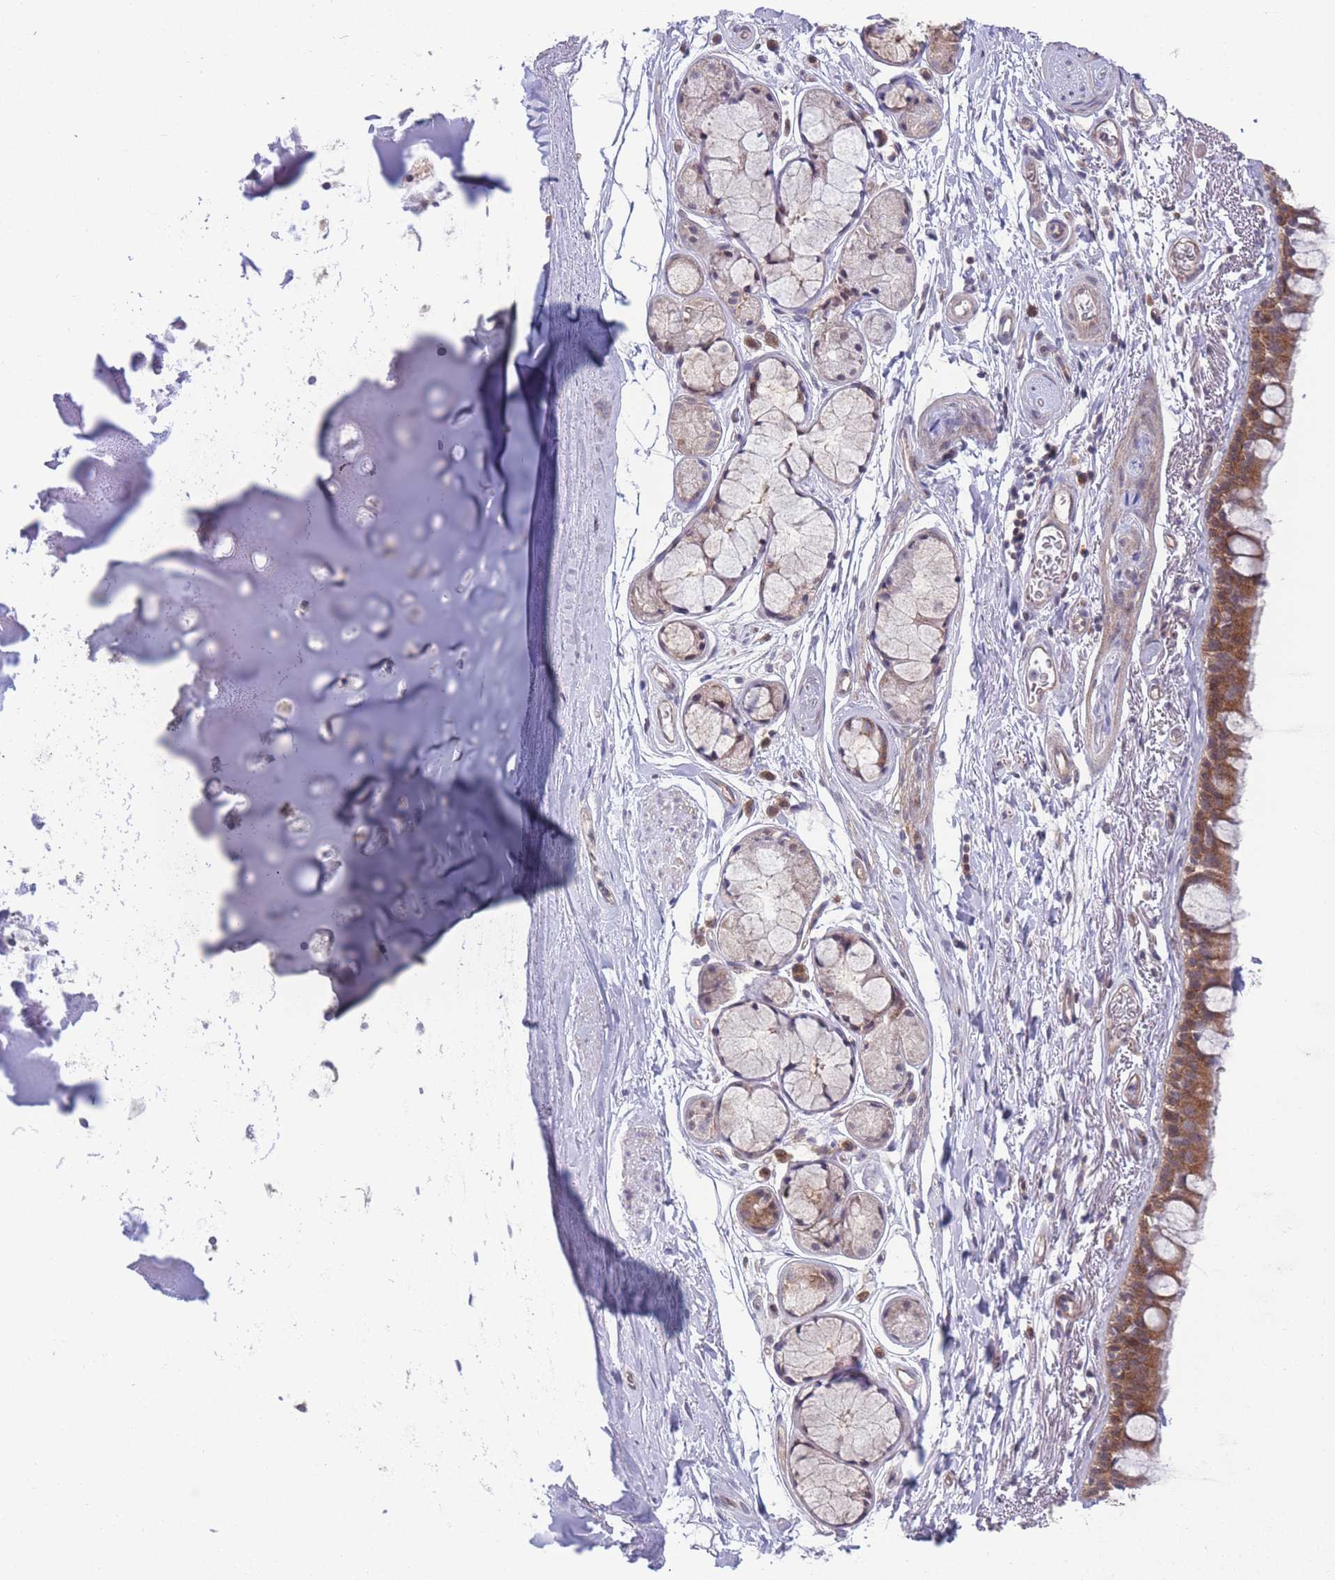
{"staining": {"intensity": "negative", "quantity": "none", "location": "none"}, "tissue": "adipose tissue", "cell_type": "Adipocytes", "image_type": "normal", "snomed": [{"axis": "morphology", "description": "Normal tissue, NOS"}, {"axis": "topography", "description": "Lymph node"}, {"axis": "topography", "description": "Bronchus"}], "caption": "DAB (3,3'-diaminobenzidine) immunohistochemical staining of benign human adipose tissue exhibits no significant positivity in adipocytes.", "gene": "RIC8A", "patient": {"sex": "male", "age": 63}}